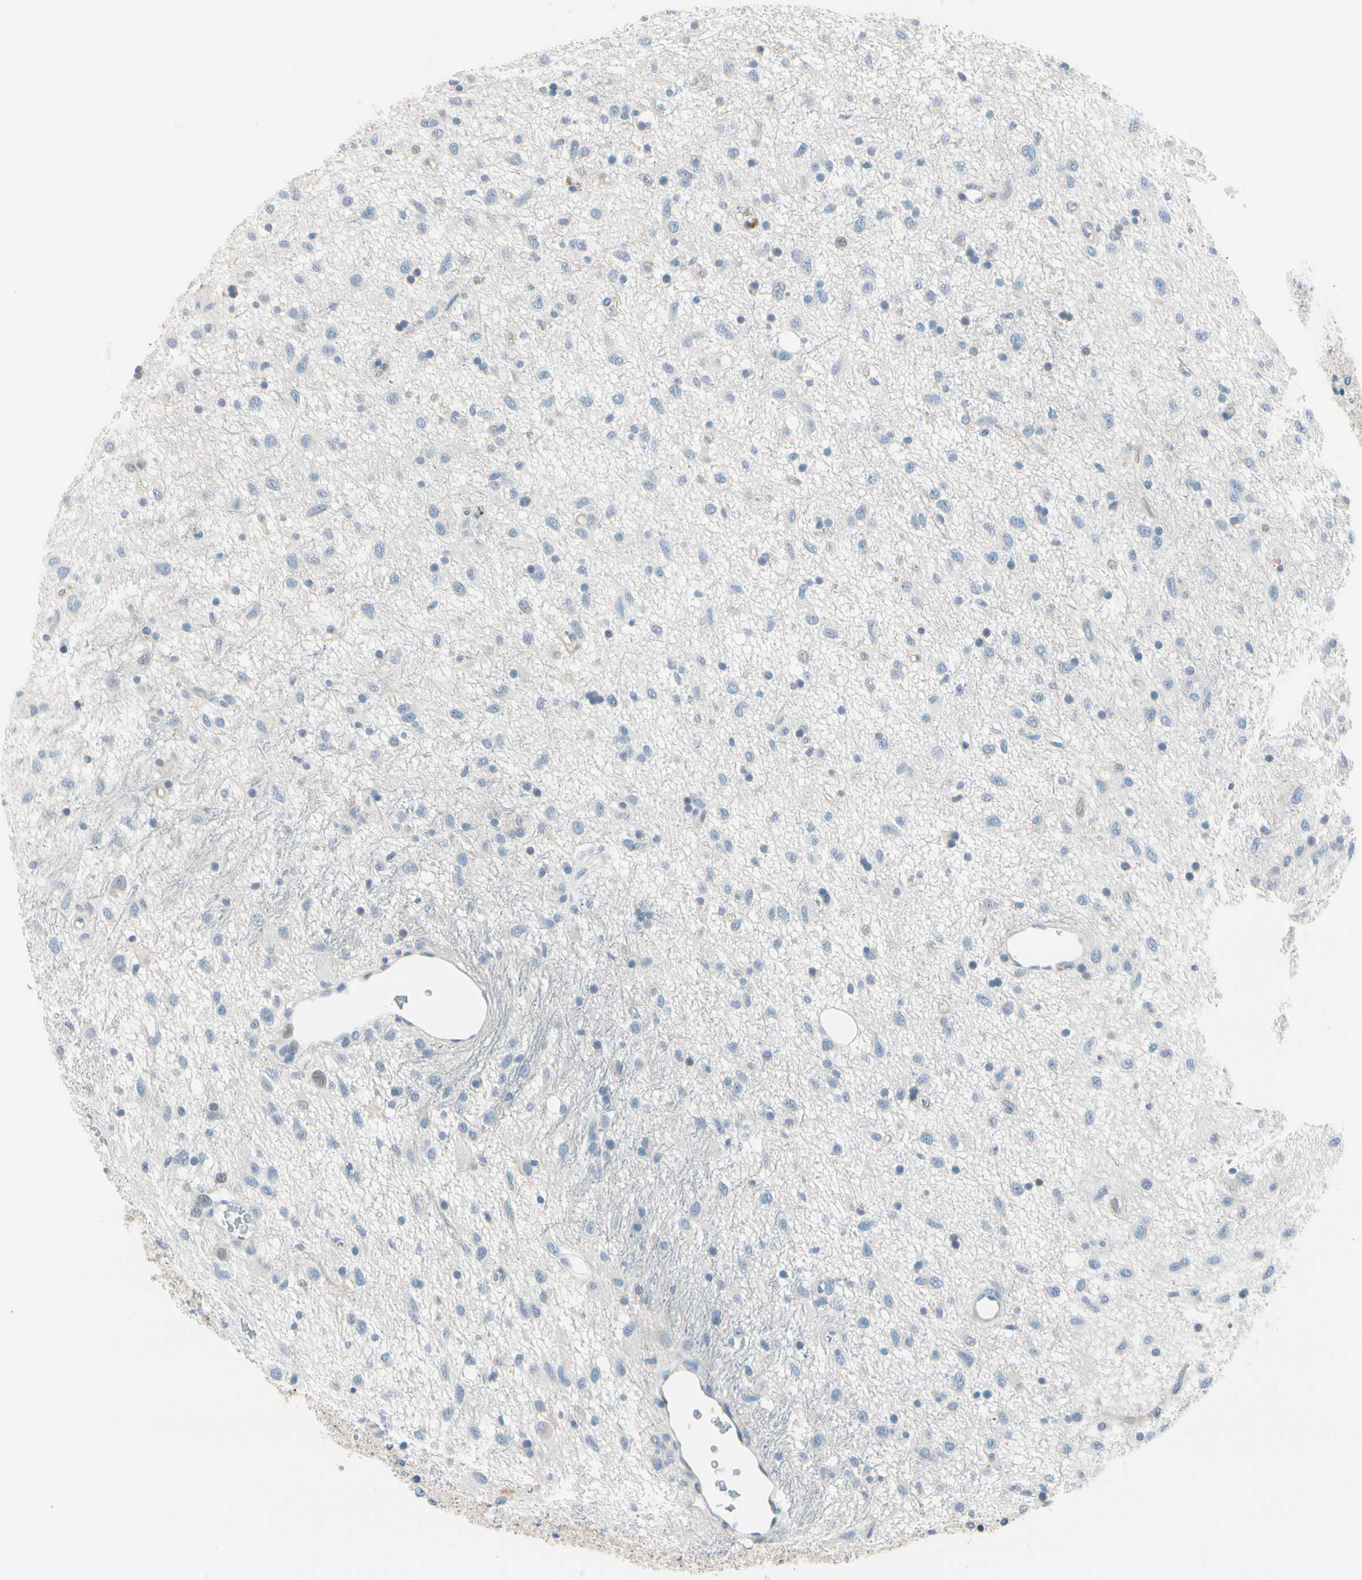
{"staining": {"intensity": "negative", "quantity": "none", "location": "none"}, "tissue": "glioma", "cell_type": "Tumor cells", "image_type": "cancer", "snomed": [{"axis": "morphology", "description": "Glioma, malignant, Low grade"}, {"axis": "topography", "description": "Brain"}], "caption": "Micrograph shows no significant protein expression in tumor cells of low-grade glioma (malignant).", "gene": "STK40", "patient": {"sex": "male", "age": 77}}